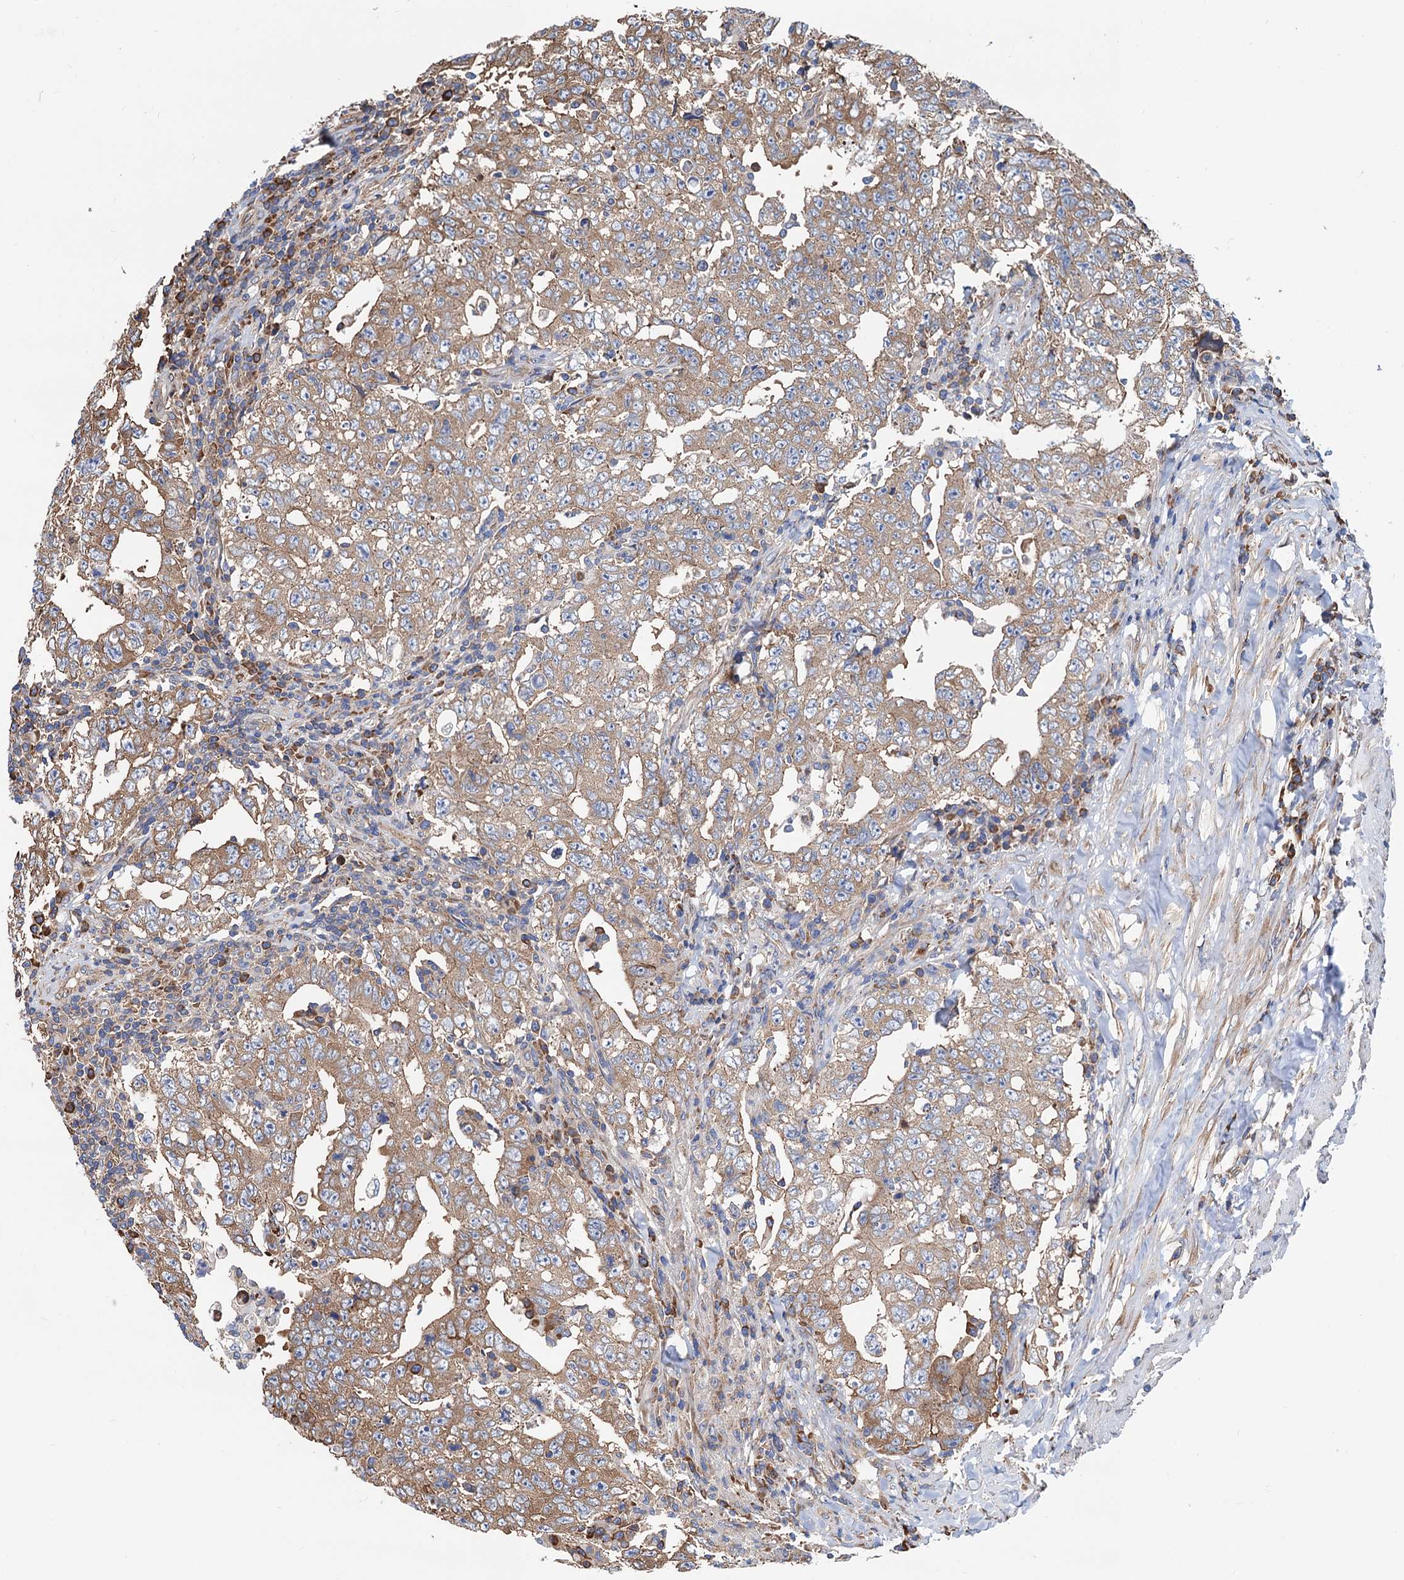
{"staining": {"intensity": "moderate", "quantity": ">75%", "location": "cytoplasmic/membranous"}, "tissue": "testis cancer", "cell_type": "Tumor cells", "image_type": "cancer", "snomed": [{"axis": "morphology", "description": "Carcinoma, Embryonal, NOS"}, {"axis": "topography", "description": "Testis"}], "caption": "Immunohistochemistry (IHC) staining of embryonal carcinoma (testis), which displays medium levels of moderate cytoplasmic/membranous positivity in approximately >75% of tumor cells indicating moderate cytoplasmic/membranous protein expression. The staining was performed using DAB (3,3'-diaminobenzidine) (brown) for protein detection and nuclei were counterstained in hematoxylin (blue).", "gene": "SLC12A7", "patient": {"sex": "male", "age": 26}}